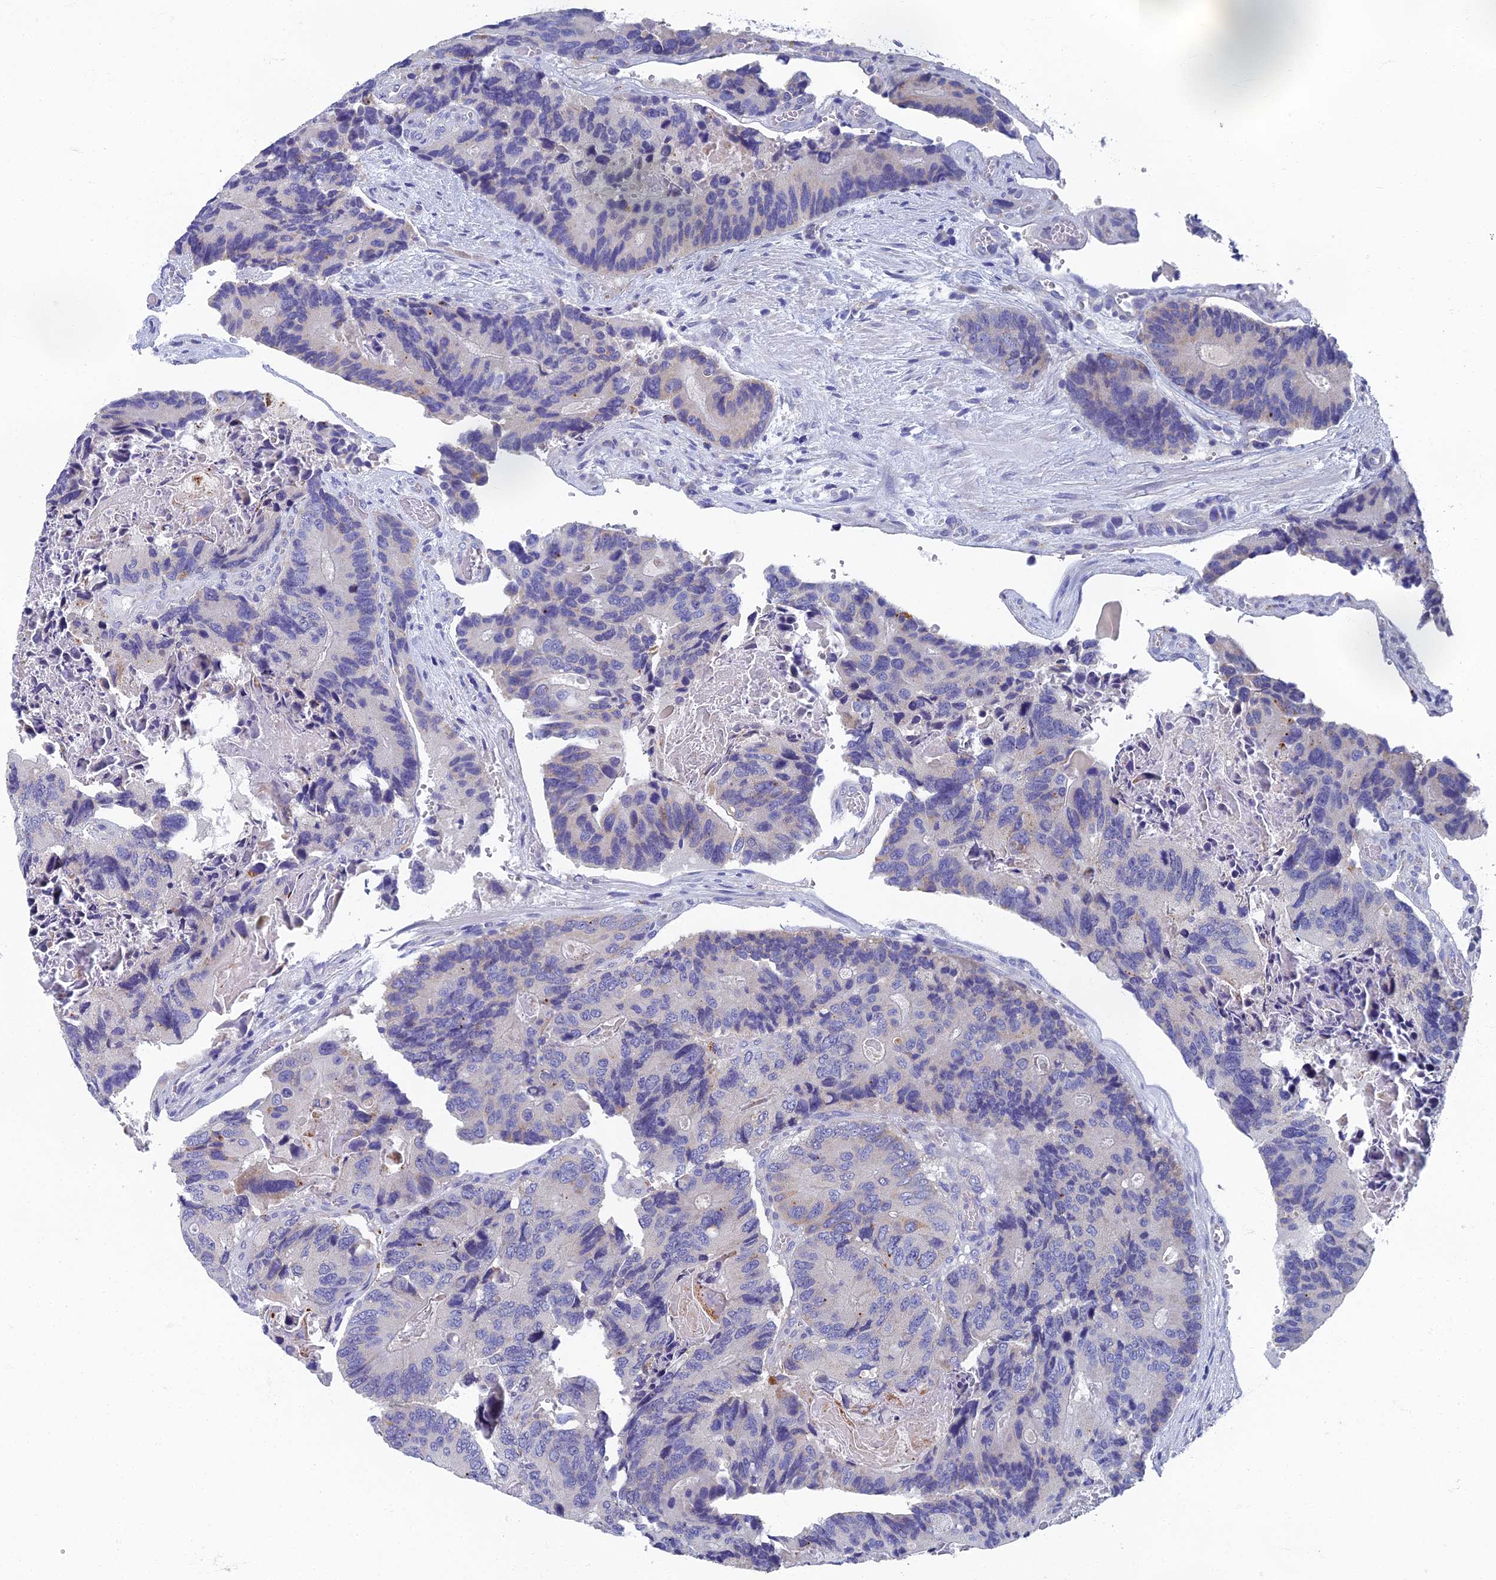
{"staining": {"intensity": "negative", "quantity": "none", "location": "none"}, "tissue": "colorectal cancer", "cell_type": "Tumor cells", "image_type": "cancer", "snomed": [{"axis": "morphology", "description": "Adenocarcinoma, NOS"}, {"axis": "topography", "description": "Colon"}], "caption": "IHC photomicrograph of colorectal cancer (adenocarcinoma) stained for a protein (brown), which demonstrates no staining in tumor cells.", "gene": "SPIN4", "patient": {"sex": "male", "age": 84}}